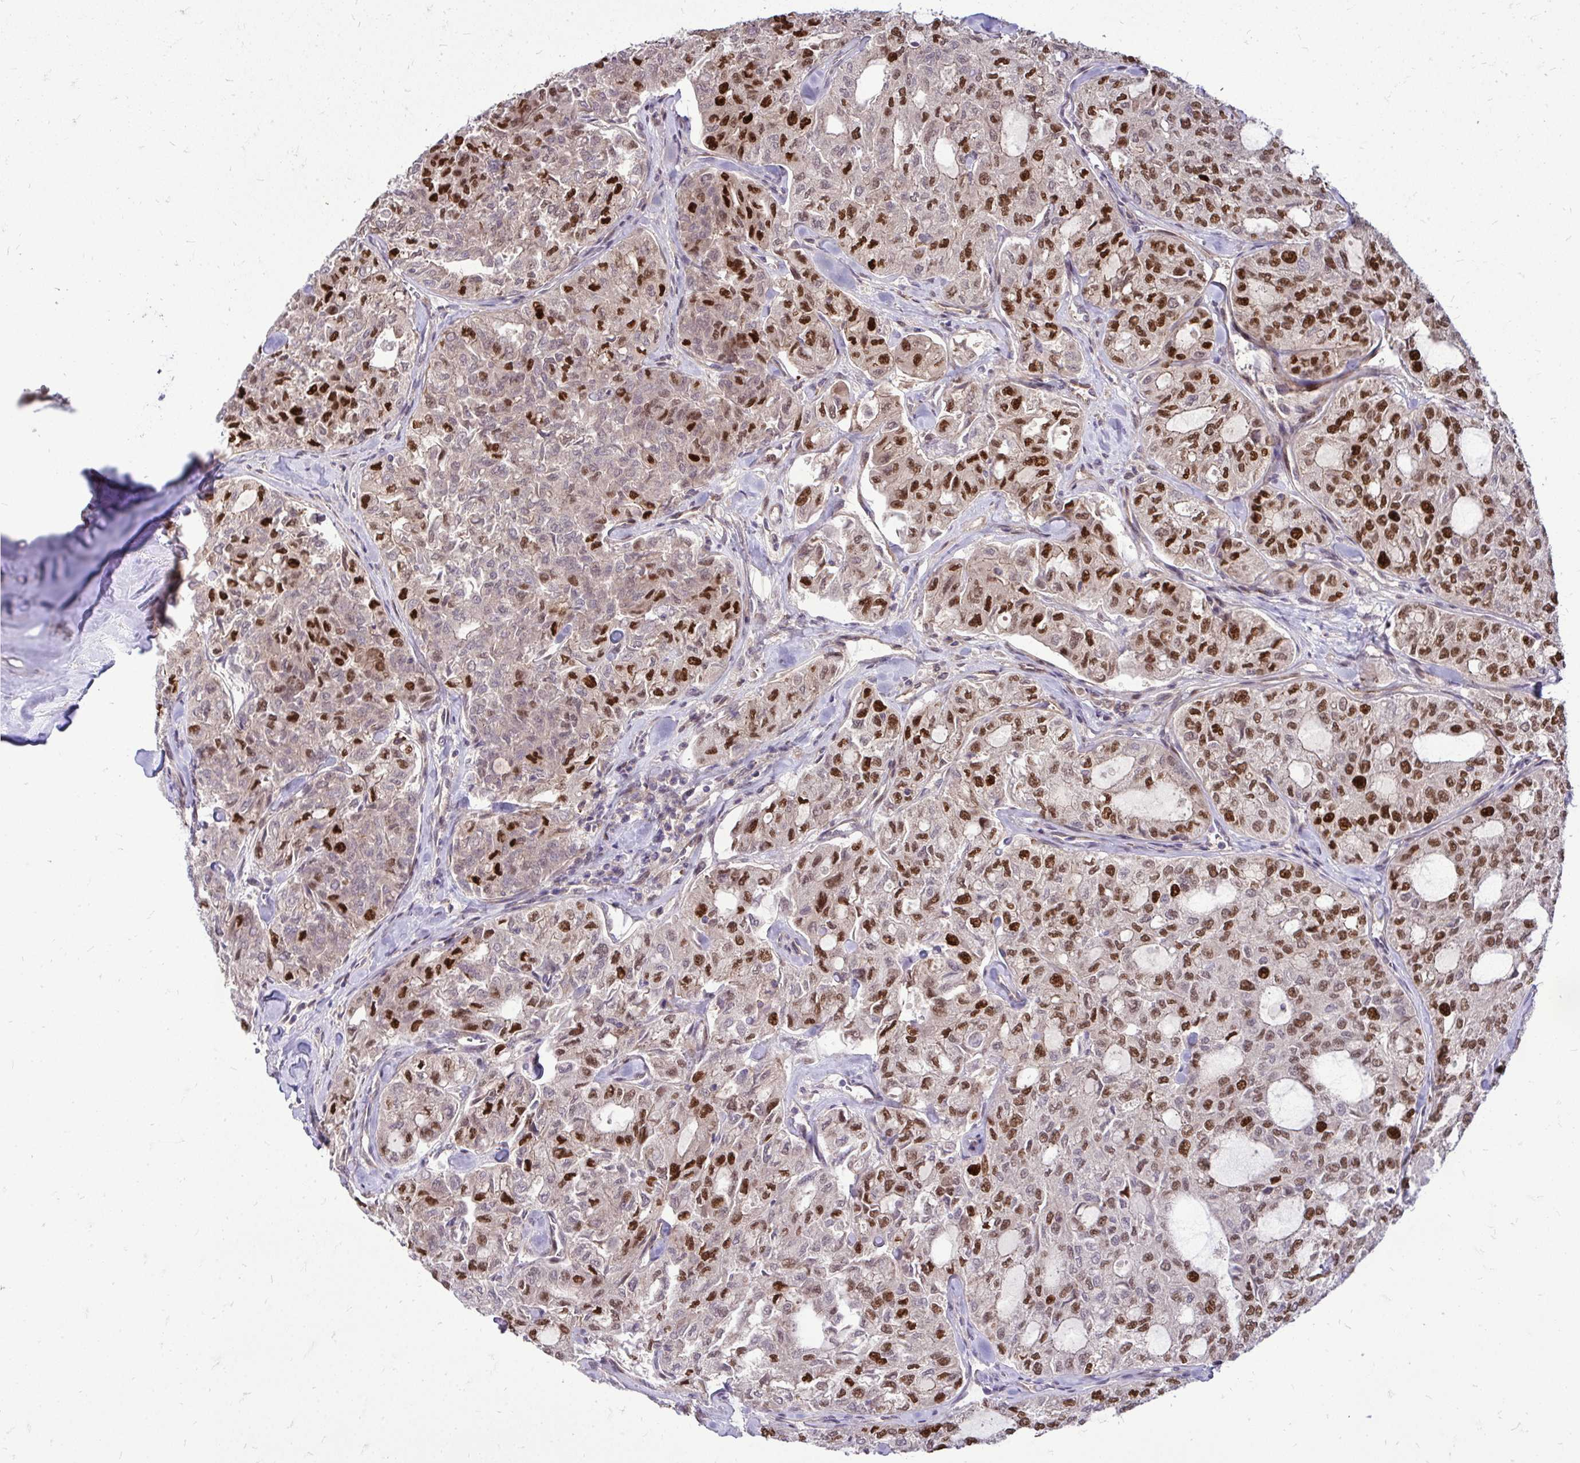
{"staining": {"intensity": "moderate", "quantity": ">75%", "location": "nuclear"}, "tissue": "thyroid cancer", "cell_type": "Tumor cells", "image_type": "cancer", "snomed": [{"axis": "morphology", "description": "Follicular adenoma carcinoma, NOS"}, {"axis": "topography", "description": "Thyroid gland"}], "caption": "Human thyroid cancer stained with a brown dye reveals moderate nuclear positive positivity in about >75% of tumor cells.", "gene": "TRIP6", "patient": {"sex": "male", "age": 75}}